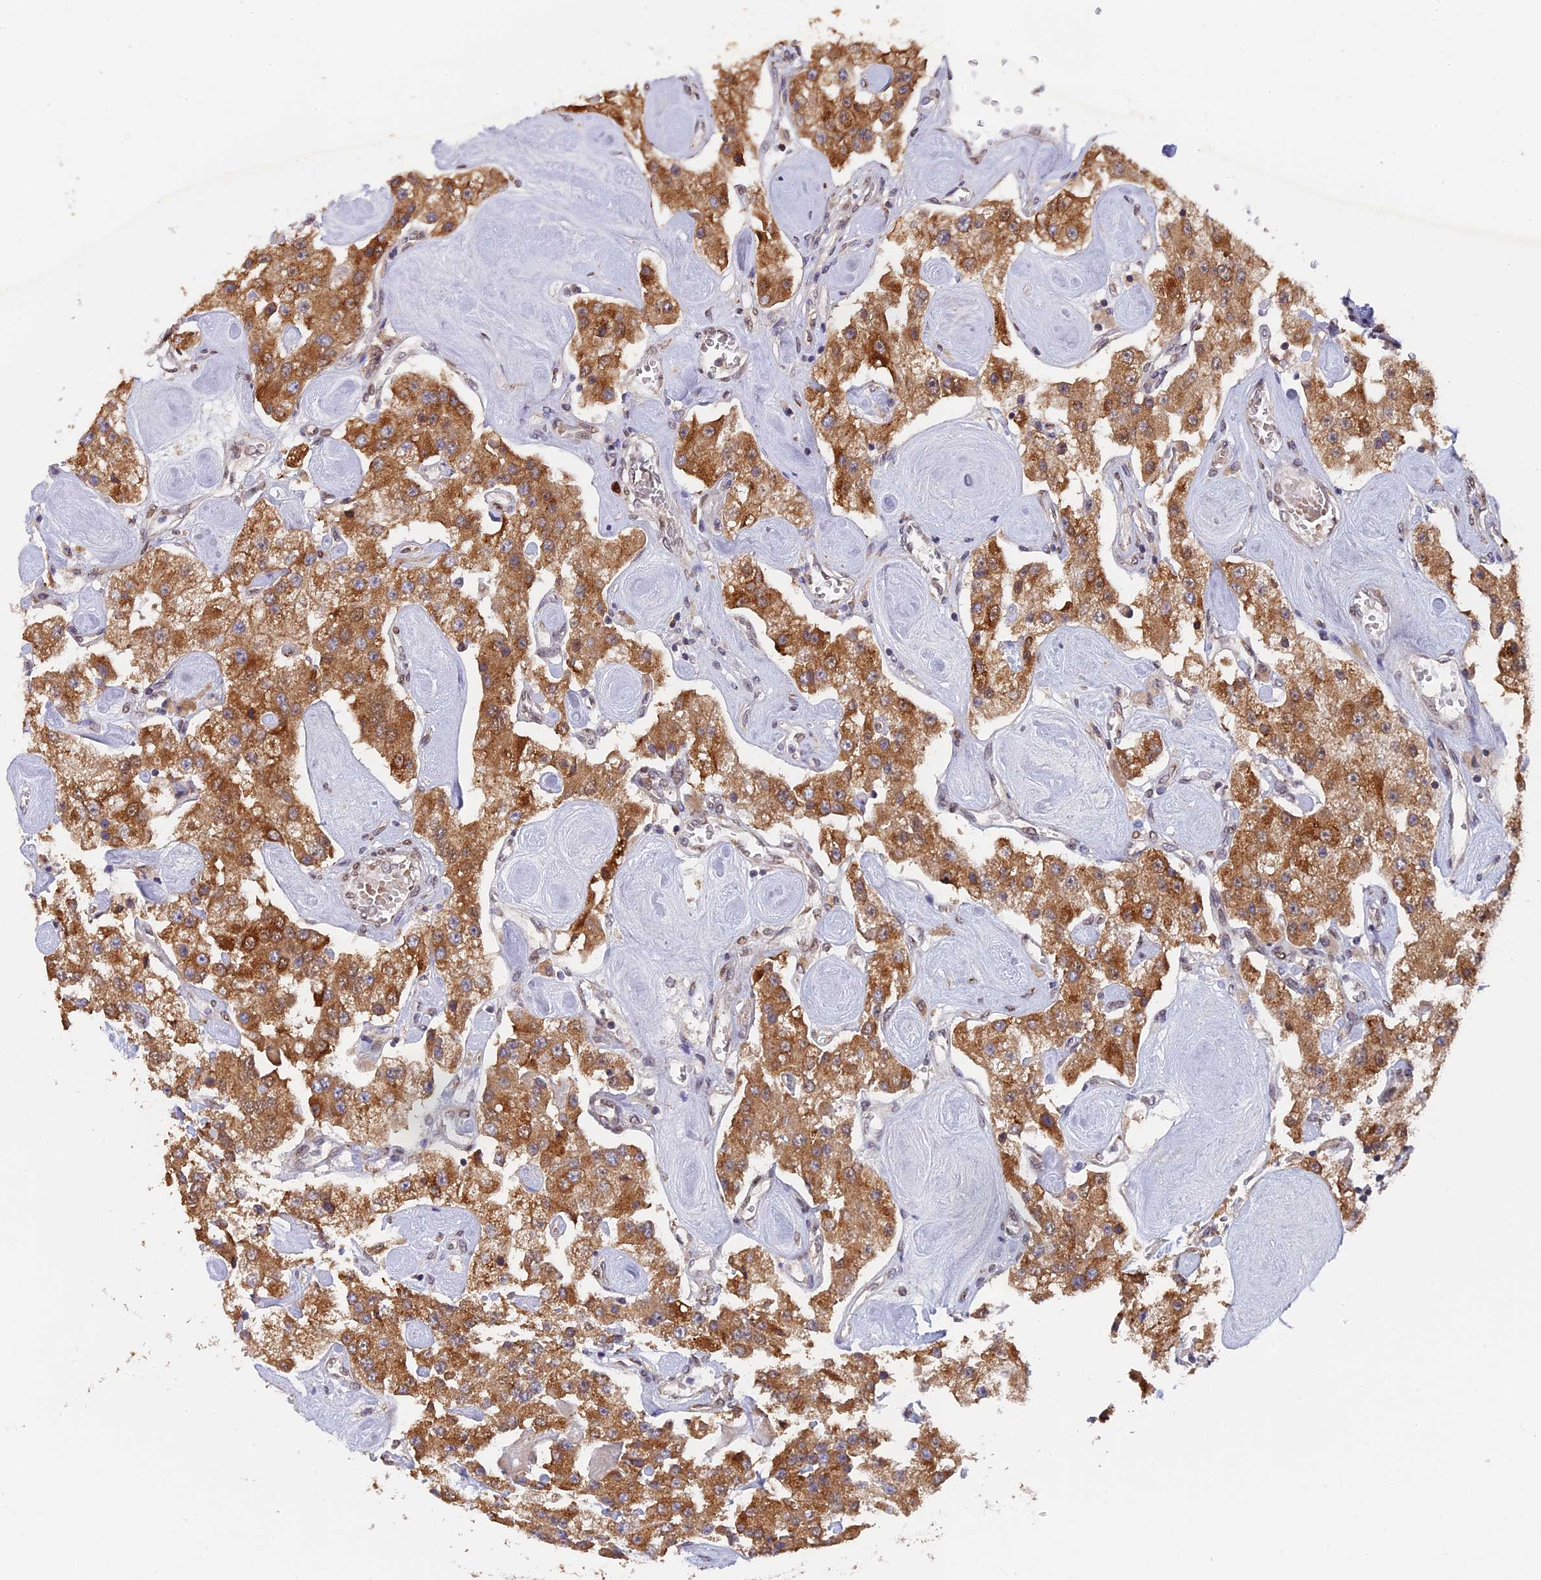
{"staining": {"intensity": "strong", "quantity": ">75%", "location": "cytoplasmic/membranous"}, "tissue": "carcinoid", "cell_type": "Tumor cells", "image_type": "cancer", "snomed": [{"axis": "morphology", "description": "Carcinoid, malignant, NOS"}, {"axis": "topography", "description": "Pancreas"}], "caption": "Immunohistochemistry (IHC) staining of carcinoid, which displays high levels of strong cytoplasmic/membranous positivity in about >75% of tumor cells indicating strong cytoplasmic/membranous protein expression. The staining was performed using DAB (3,3'-diaminobenzidine) (brown) for protein detection and nuclei were counterstained in hematoxylin (blue).", "gene": "SNX17", "patient": {"sex": "male", "age": 41}}